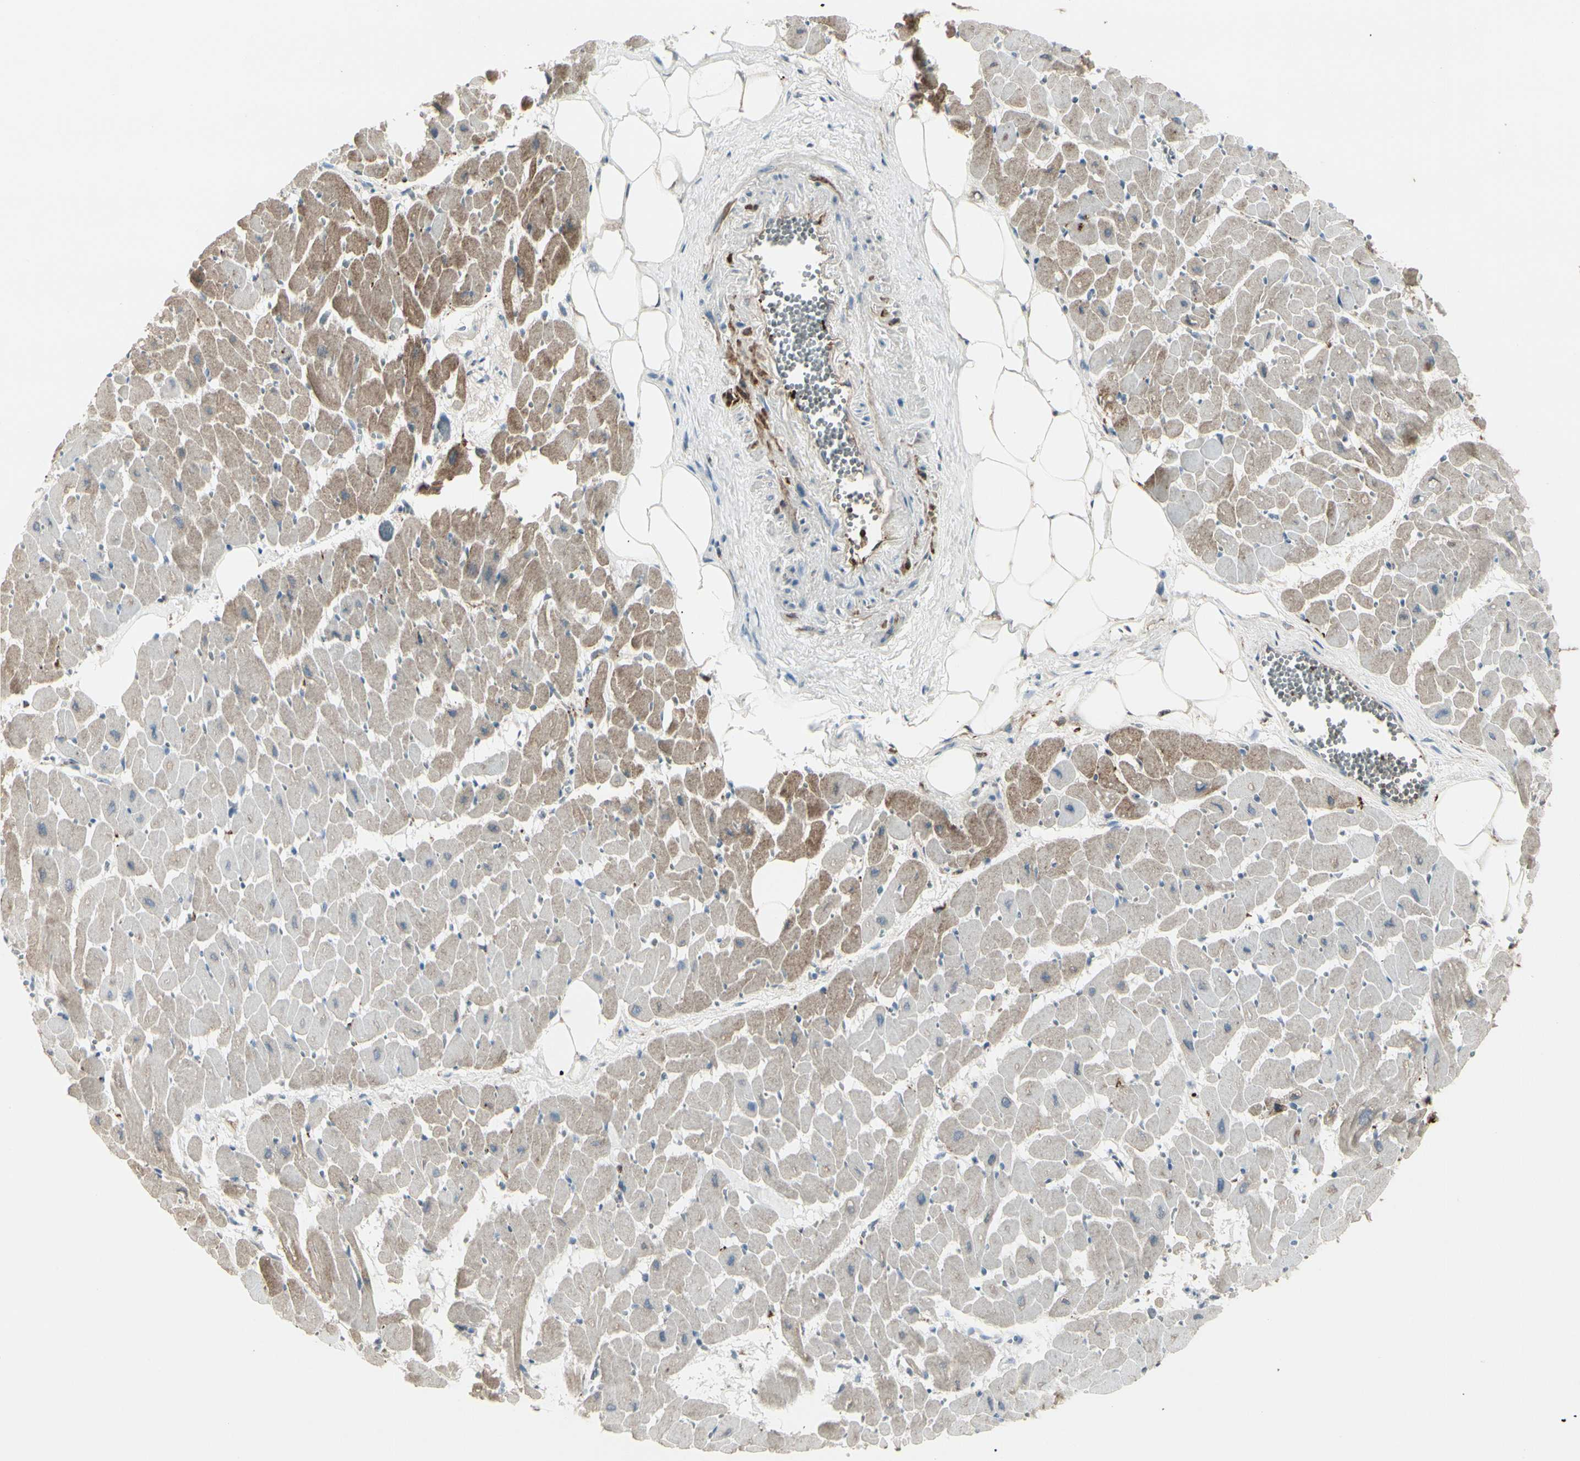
{"staining": {"intensity": "weak", "quantity": "<25%", "location": "cytoplasmic/membranous"}, "tissue": "heart muscle", "cell_type": "Cardiomyocytes", "image_type": "normal", "snomed": [{"axis": "morphology", "description": "Normal tissue, NOS"}, {"axis": "topography", "description": "Heart"}], "caption": "High magnification brightfield microscopy of unremarkable heart muscle stained with DAB (3,3'-diaminobenzidine) (brown) and counterstained with hematoxylin (blue): cardiomyocytes show no significant staining.", "gene": "IGHG1", "patient": {"sex": "female", "age": 19}}